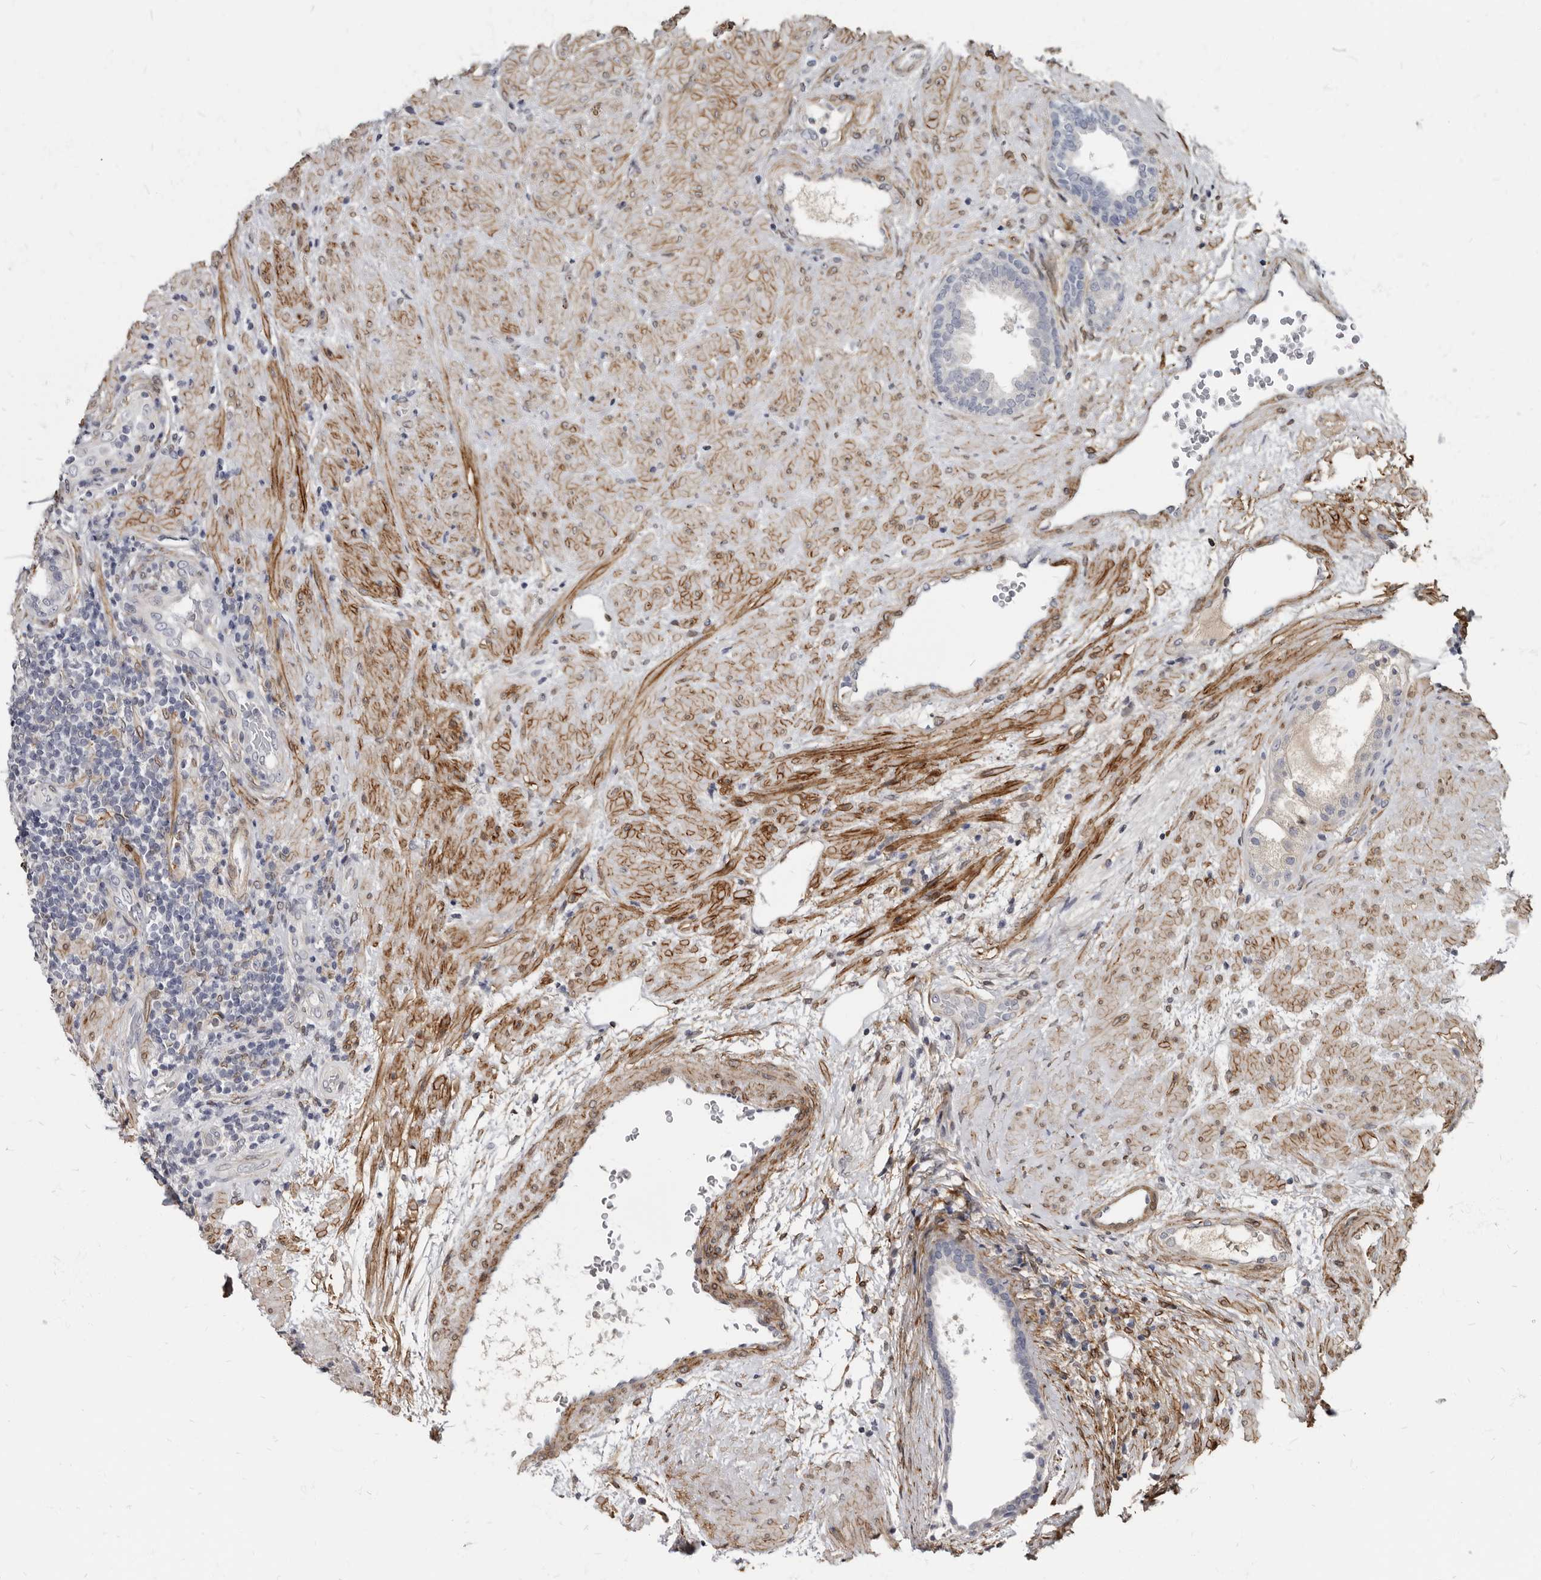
{"staining": {"intensity": "negative", "quantity": "none", "location": "none"}, "tissue": "prostate", "cell_type": "Glandular cells", "image_type": "normal", "snomed": [{"axis": "morphology", "description": "Normal tissue, NOS"}, {"axis": "topography", "description": "Prostate"}], "caption": "This is a micrograph of immunohistochemistry staining of benign prostate, which shows no expression in glandular cells. (Stains: DAB (3,3'-diaminobenzidine) immunohistochemistry with hematoxylin counter stain, Microscopy: brightfield microscopy at high magnification).", "gene": "MRGPRF", "patient": {"sex": "male", "age": 76}}